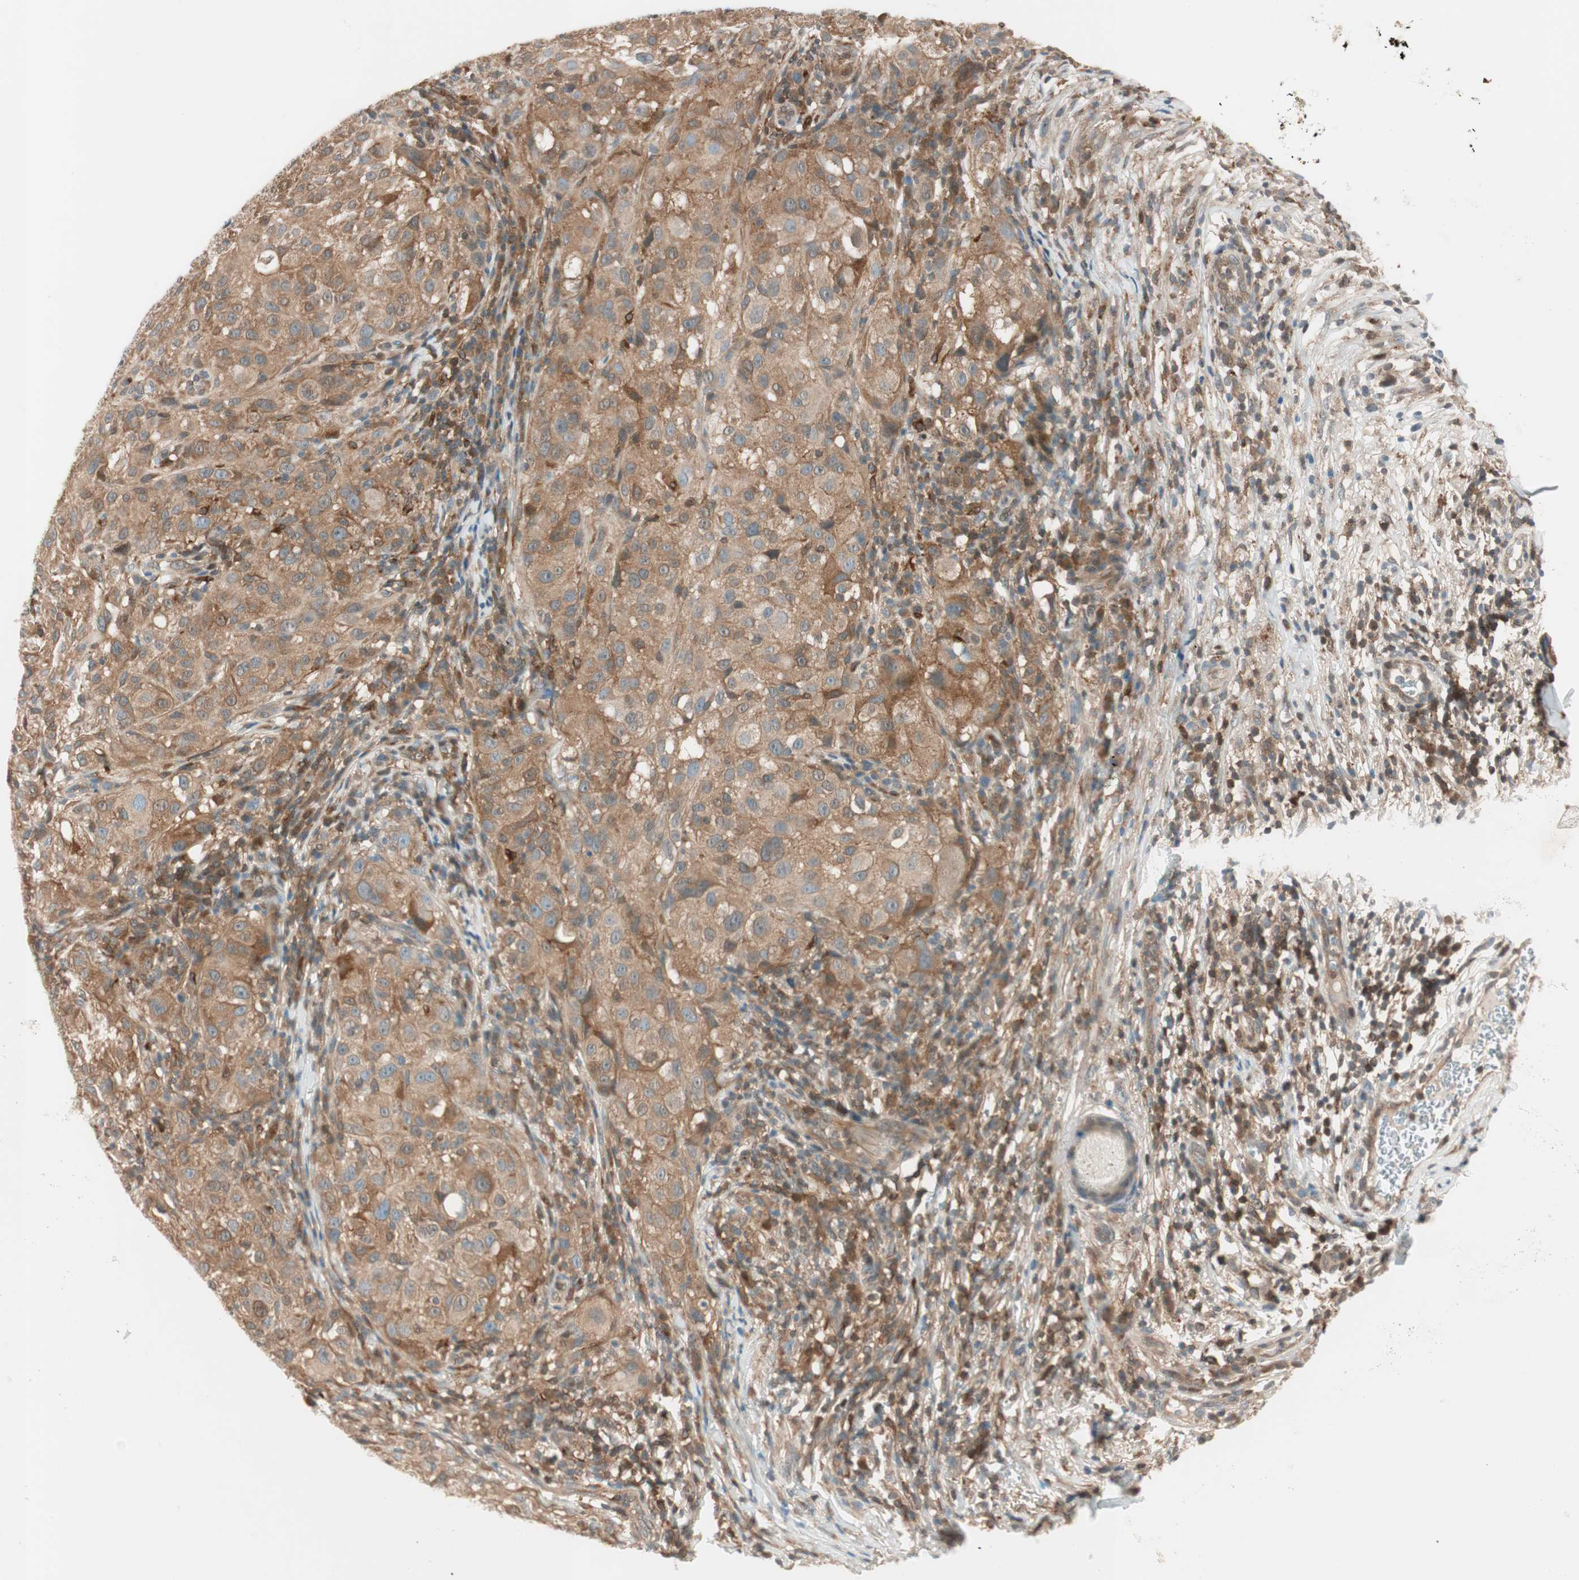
{"staining": {"intensity": "moderate", "quantity": ">75%", "location": "cytoplasmic/membranous"}, "tissue": "melanoma", "cell_type": "Tumor cells", "image_type": "cancer", "snomed": [{"axis": "morphology", "description": "Necrosis, NOS"}, {"axis": "morphology", "description": "Malignant melanoma, NOS"}, {"axis": "topography", "description": "Skin"}], "caption": "Immunohistochemistry (IHC) (DAB (3,3'-diaminobenzidine)) staining of melanoma displays moderate cytoplasmic/membranous protein positivity in about >75% of tumor cells.", "gene": "GALT", "patient": {"sex": "female", "age": 87}}